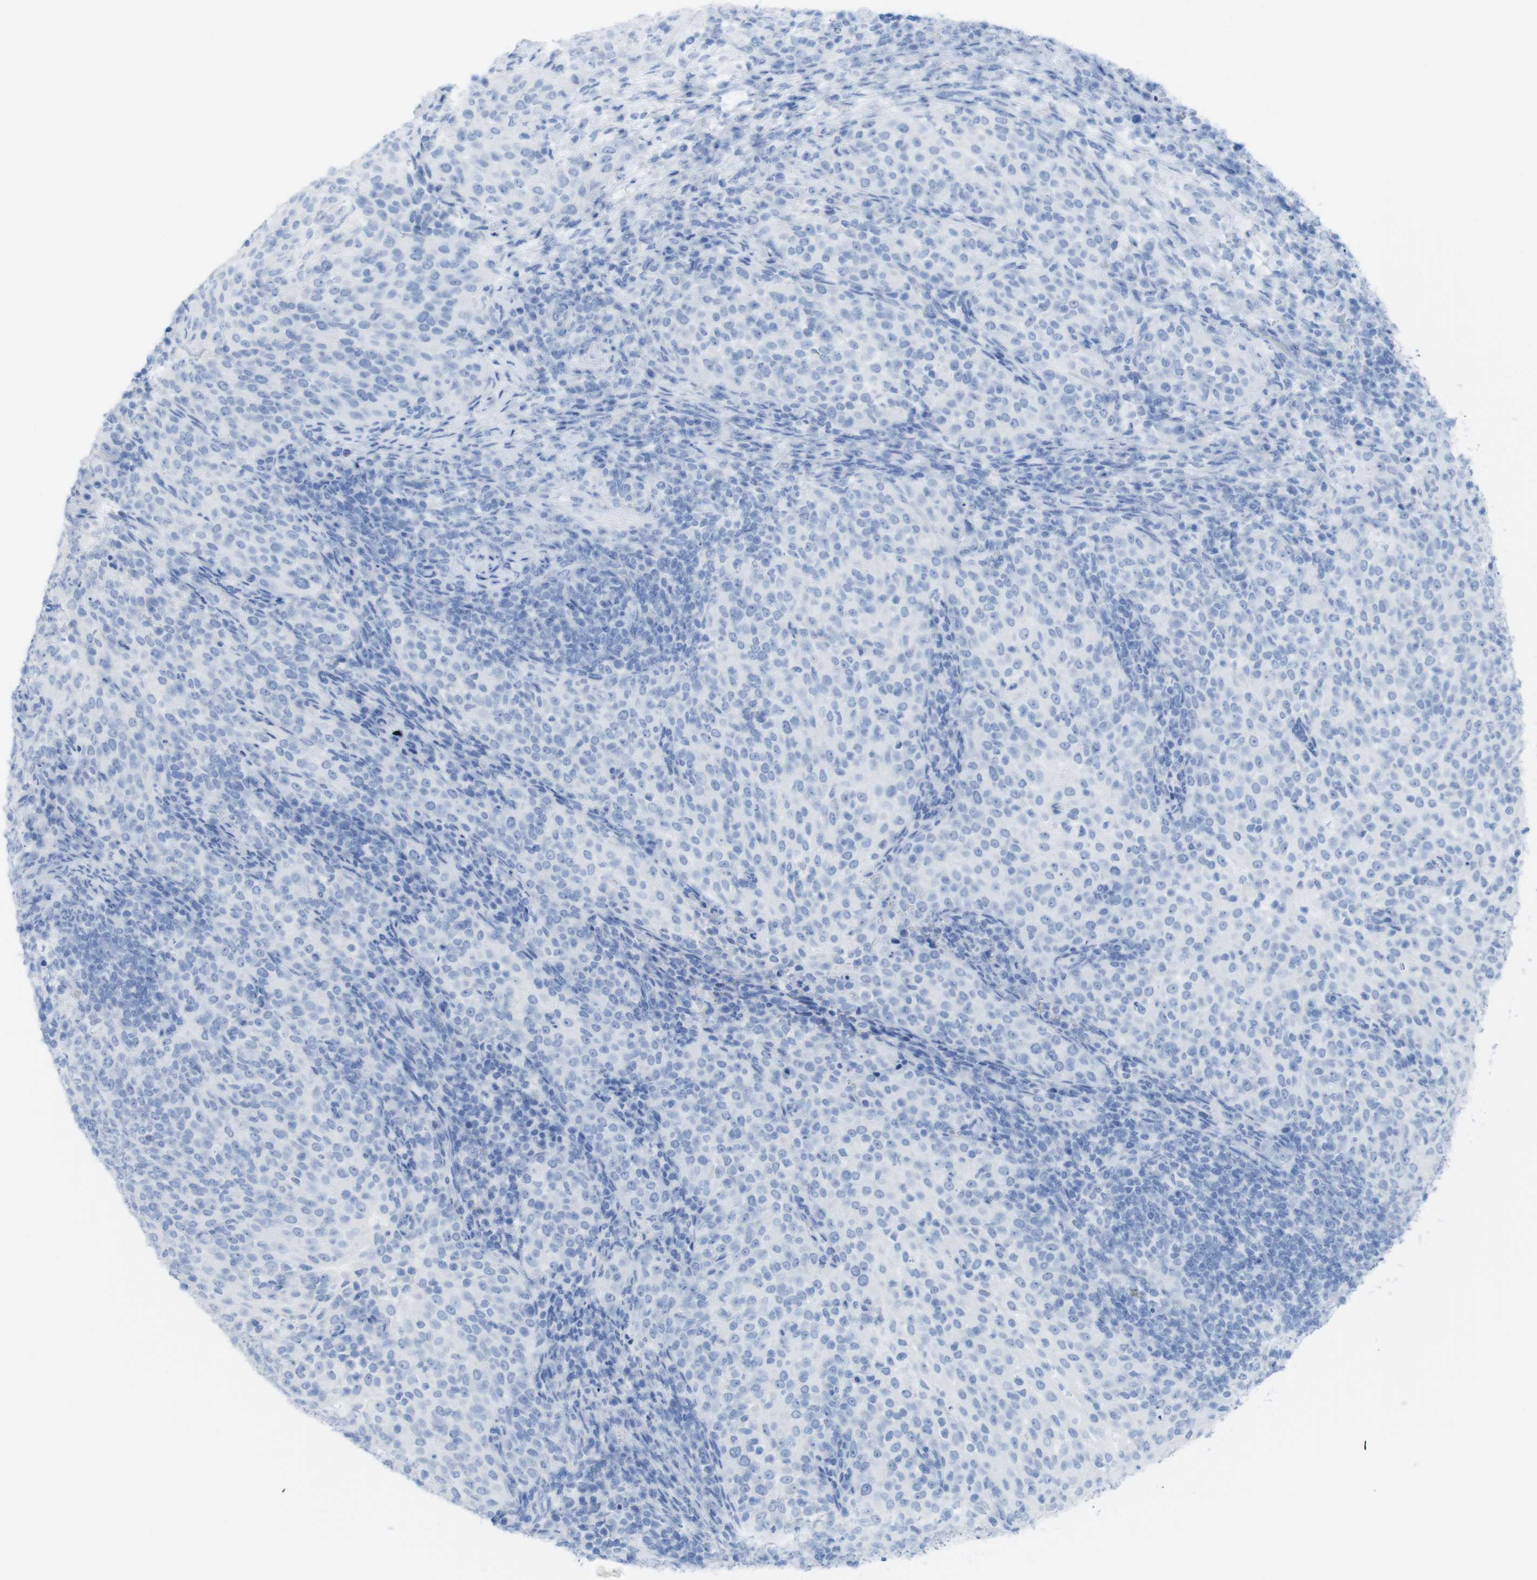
{"staining": {"intensity": "negative", "quantity": "none", "location": "none"}, "tissue": "cervical cancer", "cell_type": "Tumor cells", "image_type": "cancer", "snomed": [{"axis": "morphology", "description": "Squamous cell carcinoma, NOS"}, {"axis": "topography", "description": "Cervix"}], "caption": "Immunohistochemistry (IHC) histopathology image of neoplastic tissue: human cervical squamous cell carcinoma stained with DAB demonstrates no significant protein positivity in tumor cells.", "gene": "MYH7", "patient": {"sex": "female", "age": 51}}